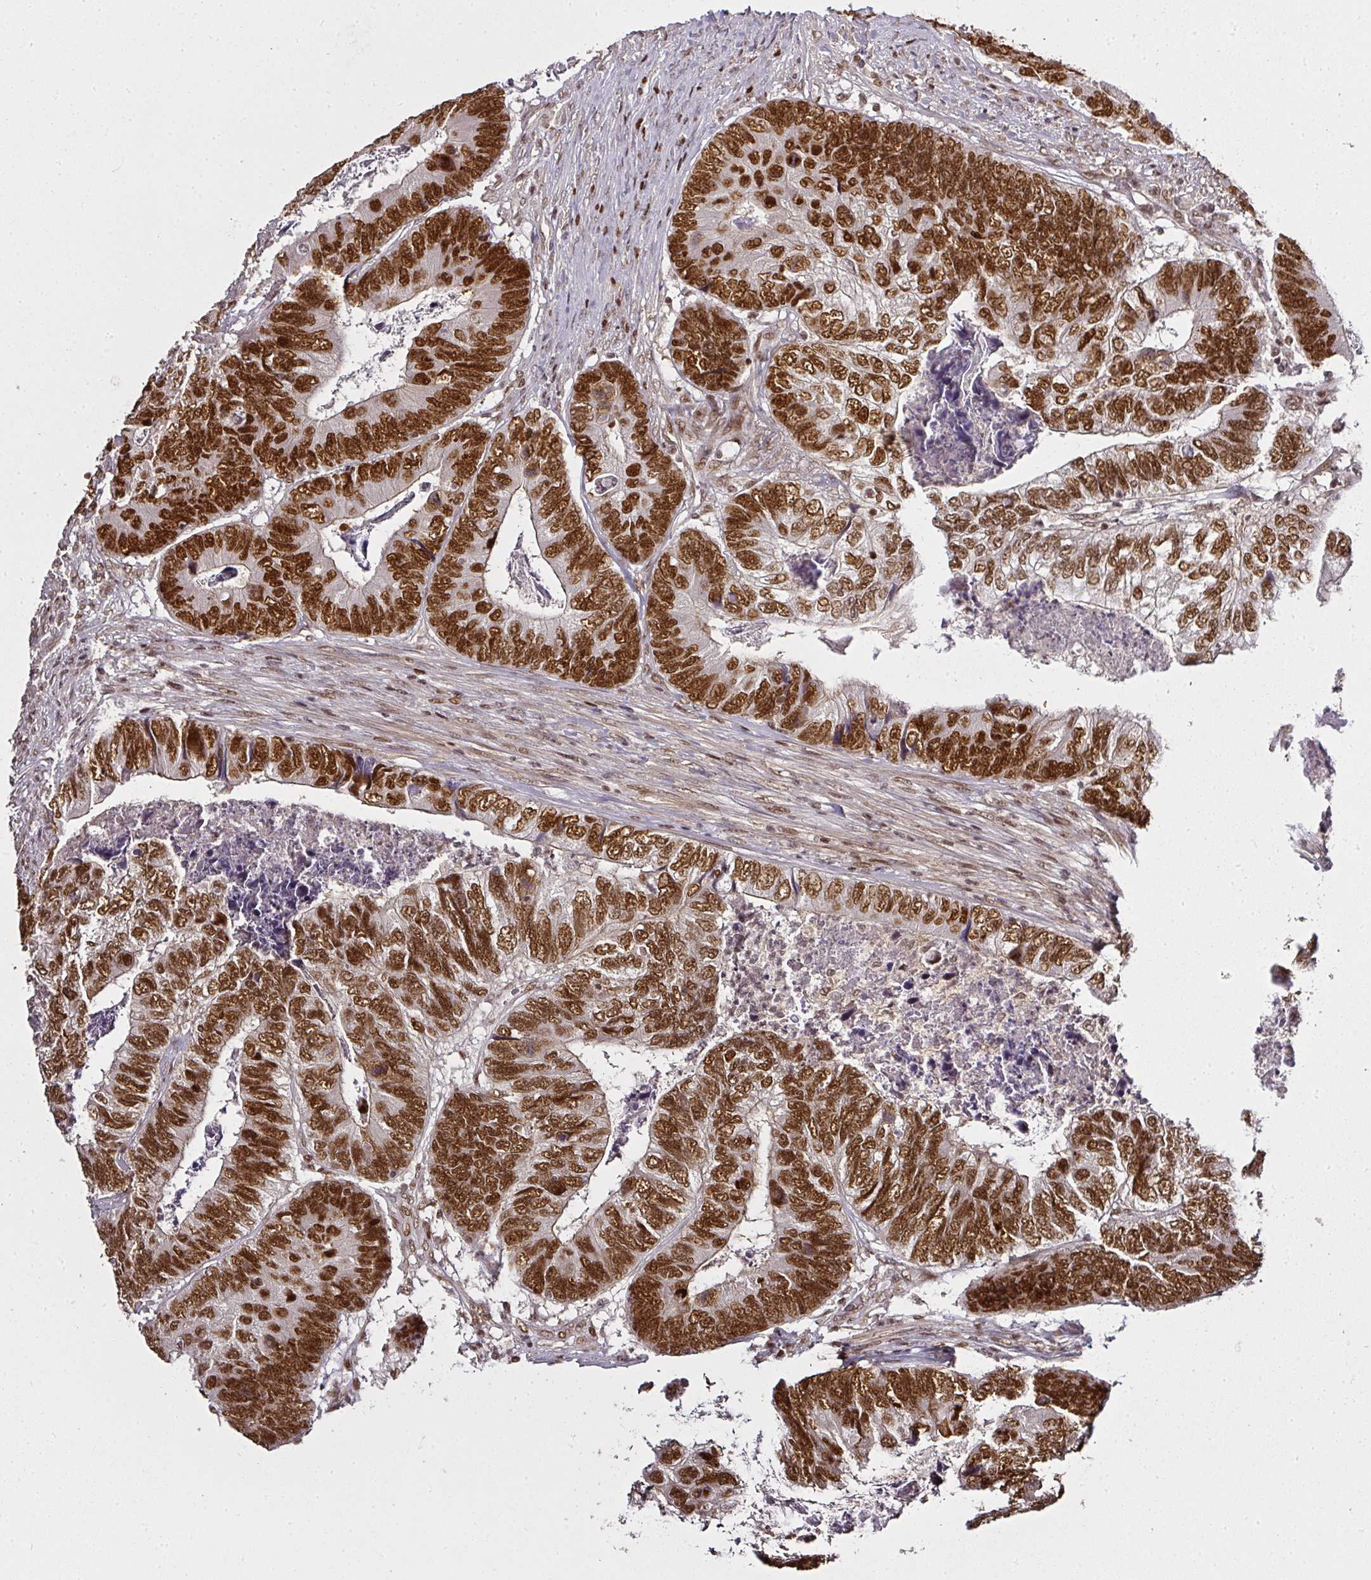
{"staining": {"intensity": "strong", "quantity": ">75%", "location": "nuclear"}, "tissue": "colorectal cancer", "cell_type": "Tumor cells", "image_type": "cancer", "snomed": [{"axis": "morphology", "description": "Adenocarcinoma, NOS"}, {"axis": "topography", "description": "Colon"}], "caption": "Colorectal cancer (adenocarcinoma) stained for a protein exhibits strong nuclear positivity in tumor cells.", "gene": "GPRIN2", "patient": {"sex": "female", "age": 67}}